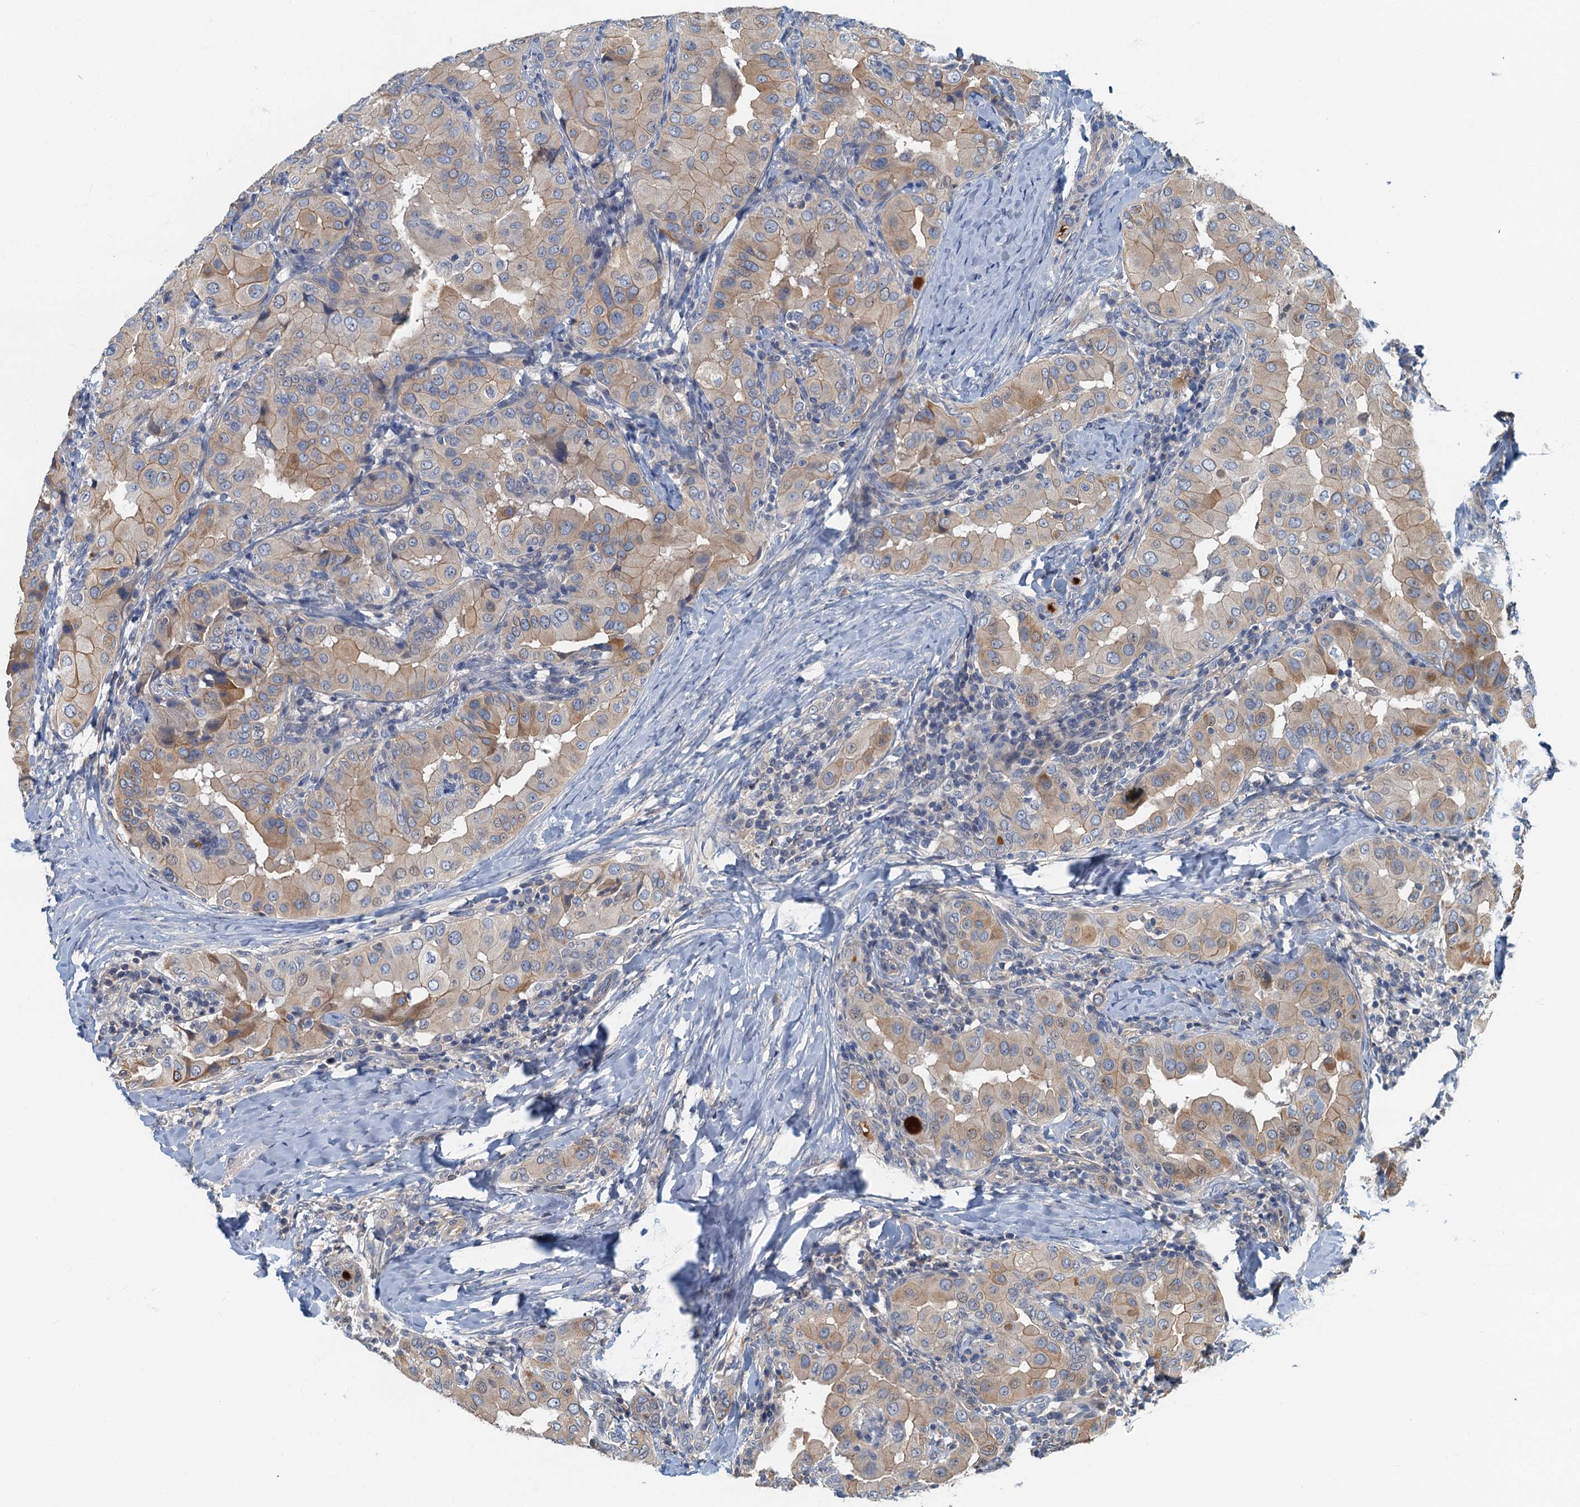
{"staining": {"intensity": "moderate", "quantity": "25%-75%", "location": "cytoplasmic/membranous"}, "tissue": "thyroid cancer", "cell_type": "Tumor cells", "image_type": "cancer", "snomed": [{"axis": "morphology", "description": "Papillary adenocarcinoma, NOS"}, {"axis": "topography", "description": "Thyroid gland"}], "caption": "Tumor cells reveal medium levels of moderate cytoplasmic/membranous staining in about 25%-75% of cells in human thyroid cancer (papillary adenocarcinoma).", "gene": "CKAP2L", "patient": {"sex": "male", "age": 33}}